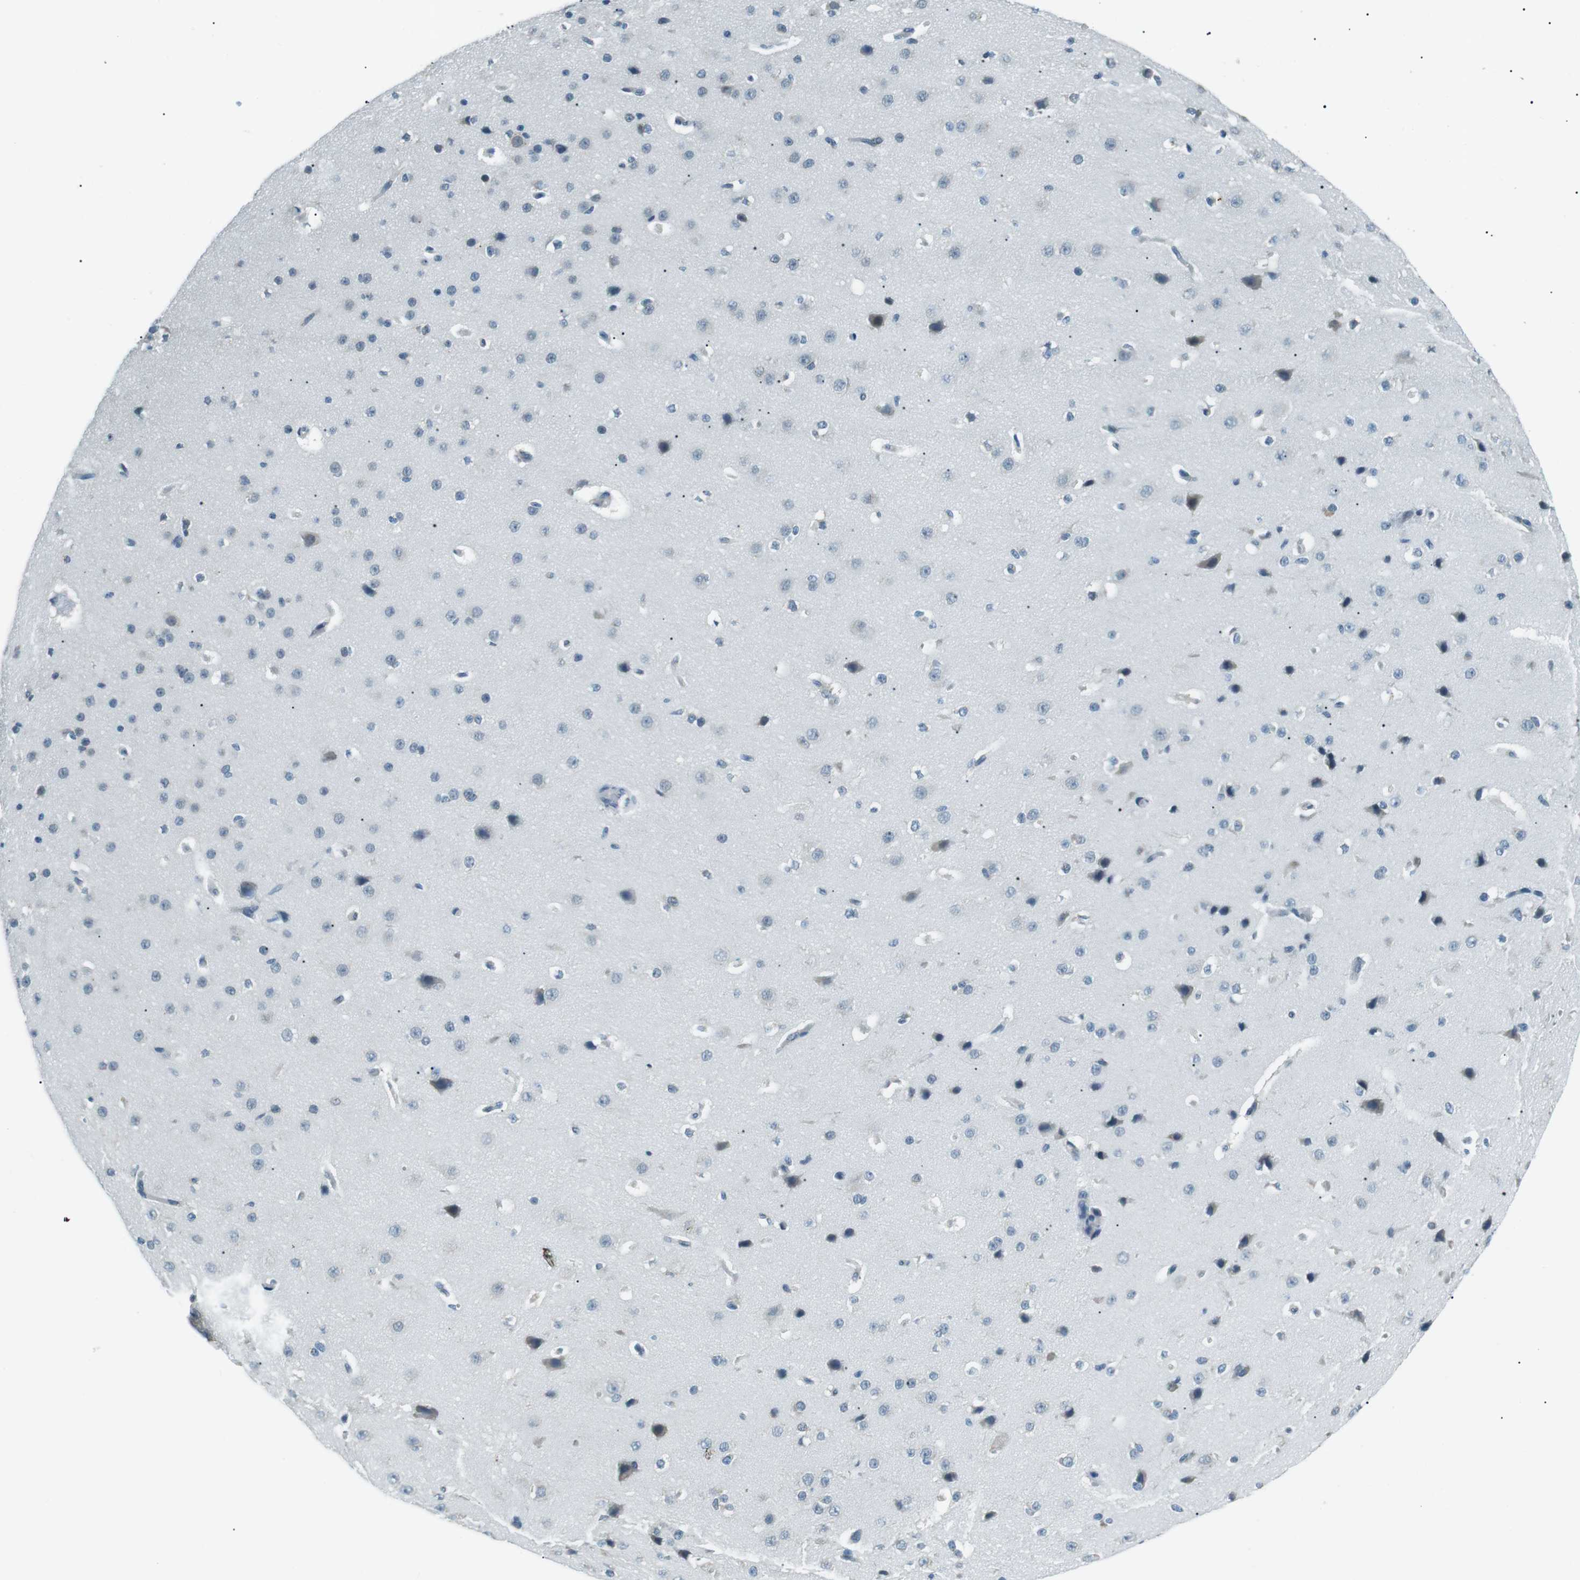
{"staining": {"intensity": "negative", "quantity": "none", "location": "none"}, "tissue": "cerebral cortex", "cell_type": "Endothelial cells", "image_type": "normal", "snomed": [{"axis": "morphology", "description": "Normal tissue, NOS"}, {"axis": "morphology", "description": "Developmental malformation"}, {"axis": "topography", "description": "Cerebral cortex"}], "caption": "Immunohistochemistry (IHC) of unremarkable human cerebral cortex exhibits no expression in endothelial cells.", "gene": "ENSG00000289724", "patient": {"sex": "female", "age": 30}}